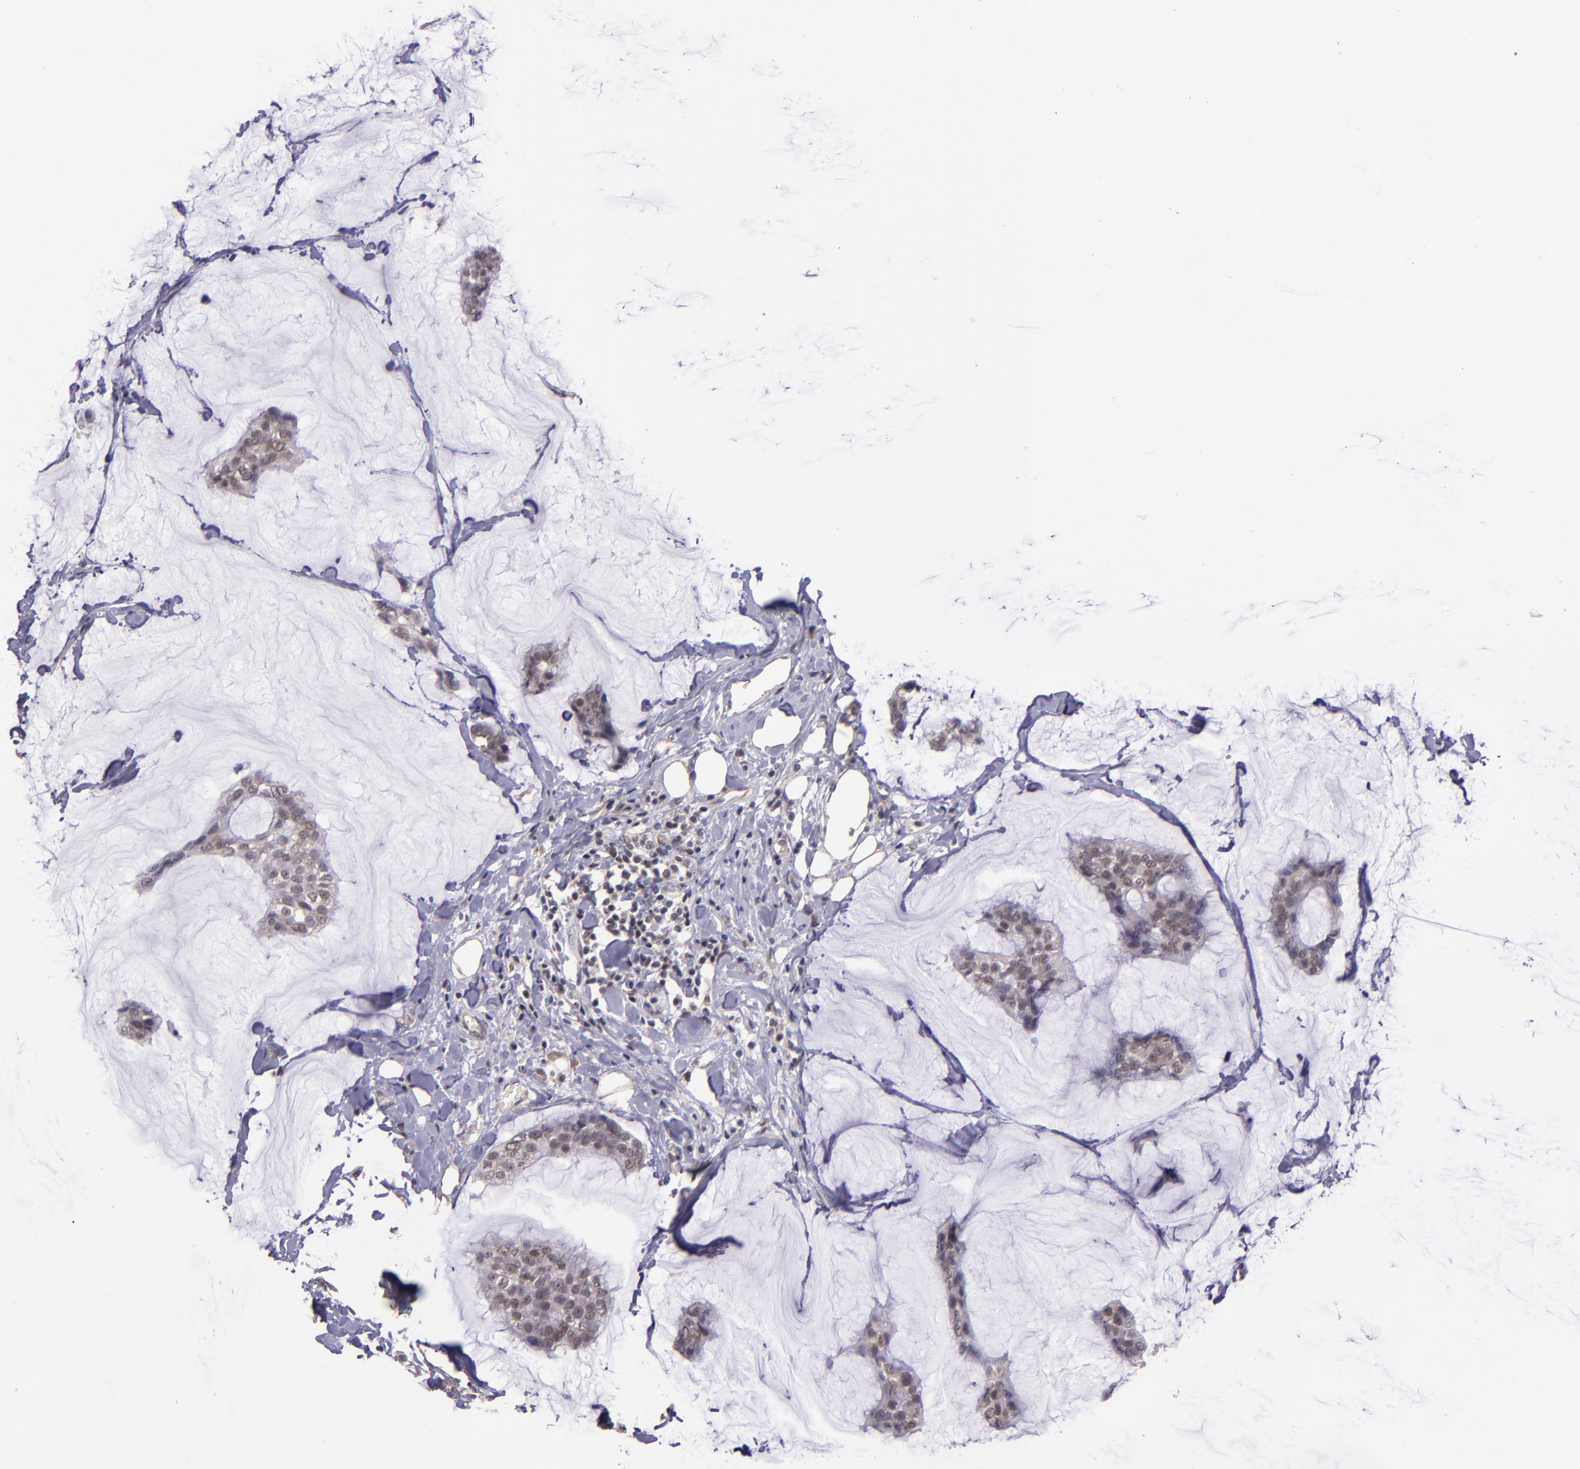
{"staining": {"intensity": "moderate", "quantity": ">75%", "location": "cytoplasmic/membranous"}, "tissue": "breast cancer", "cell_type": "Tumor cells", "image_type": "cancer", "snomed": [{"axis": "morphology", "description": "Duct carcinoma"}, {"axis": "topography", "description": "Breast"}], "caption": "Breast cancer stained with a protein marker shows moderate staining in tumor cells.", "gene": "ELF1", "patient": {"sex": "female", "age": 93}}